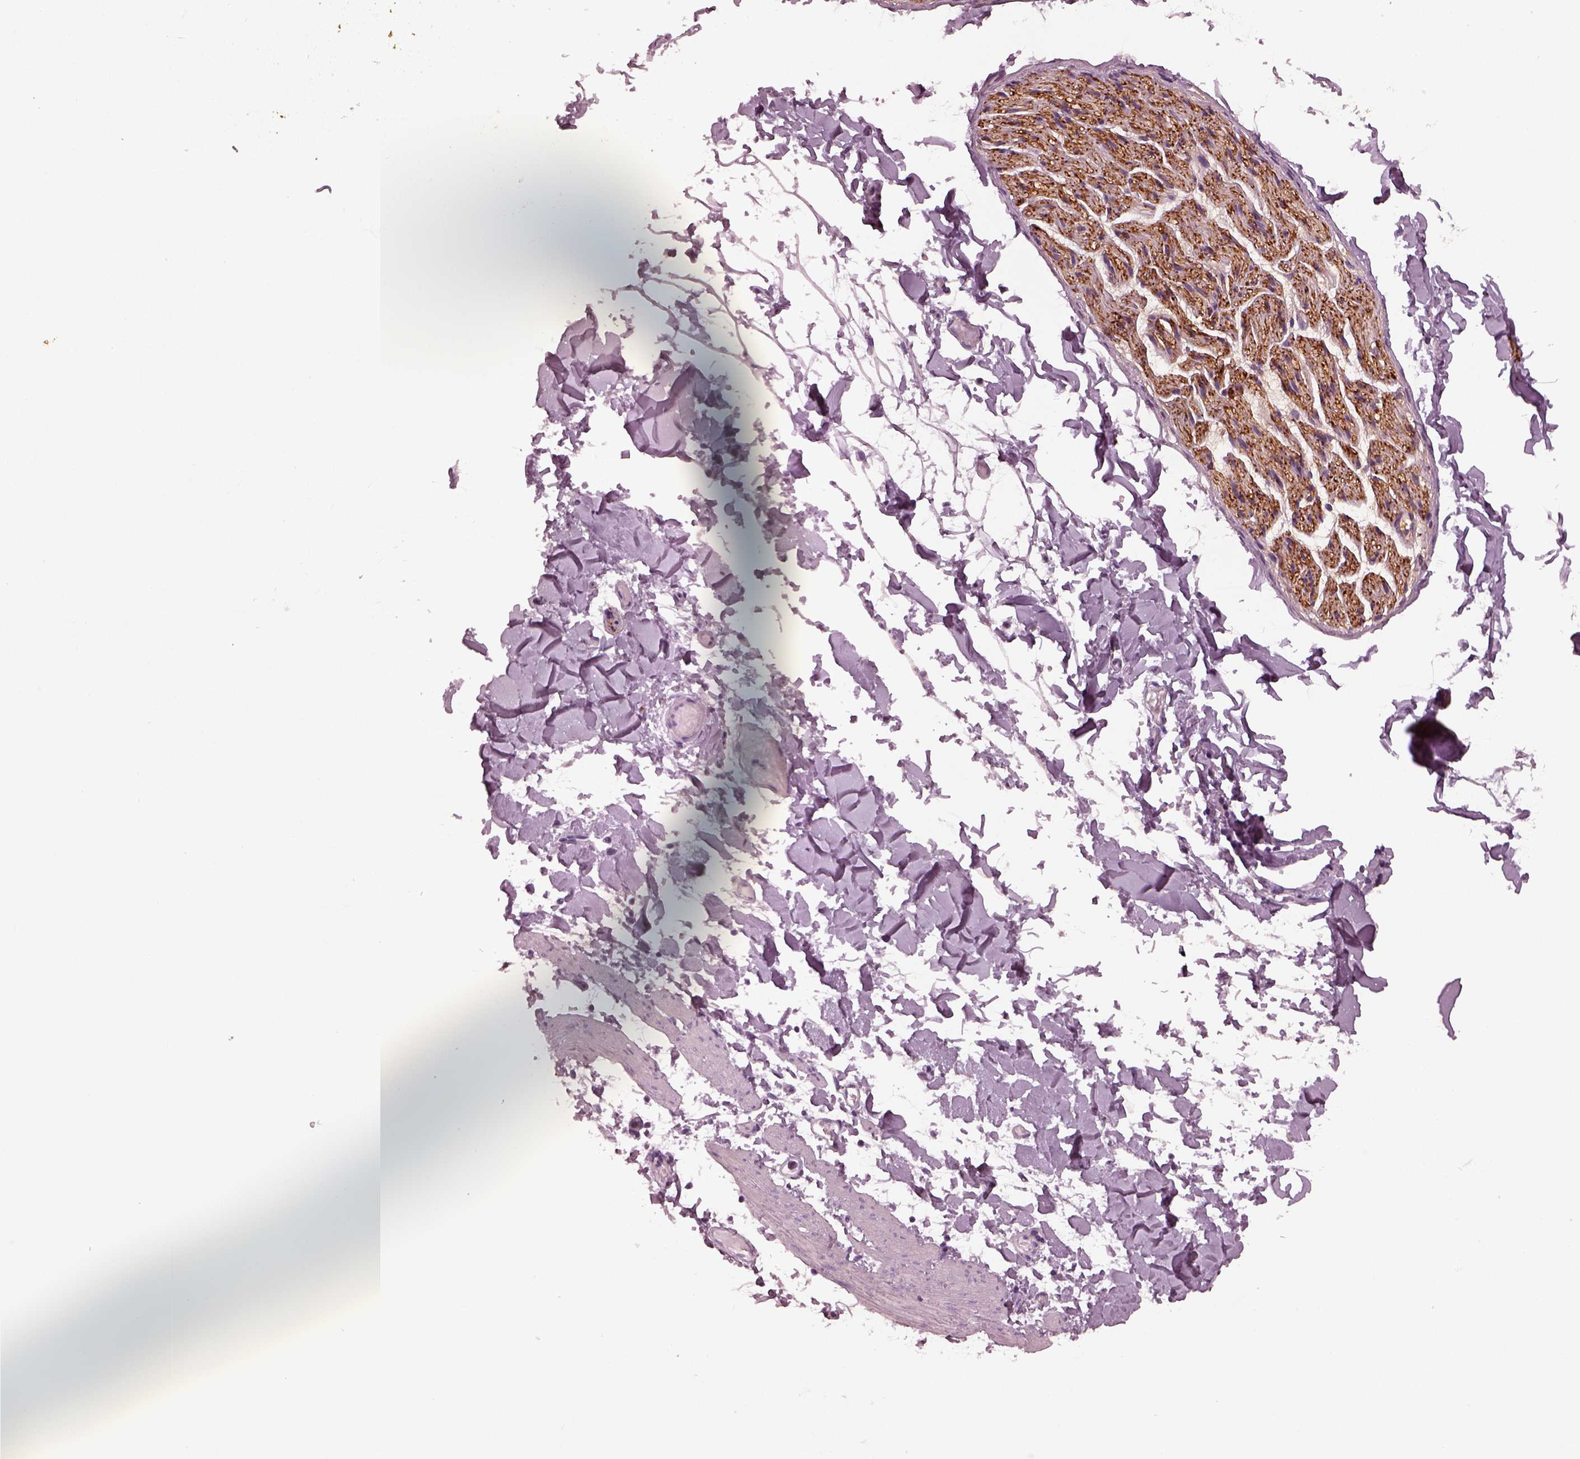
{"staining": {"intensity": "negative", "quantity": "none", "location": "none"}, "tissue": "adipose tissue", "cell_type": "Adipocytes", "image_type": "normal", "snomed": [{"axis": "morphology", "description": "Normal tissue, NOS"}, {"axis": "topography", "description": "Gallbladder"}, {"axis": "topography", "description": "Peripheral nerve tissue"}], "caption": "Adipocytes are negative for protein expression in unremarkable human adipose tissue. Nuclei are stained in blue.", "gene": "GDF11", "patient": {"sex": "female", "age": 45}}